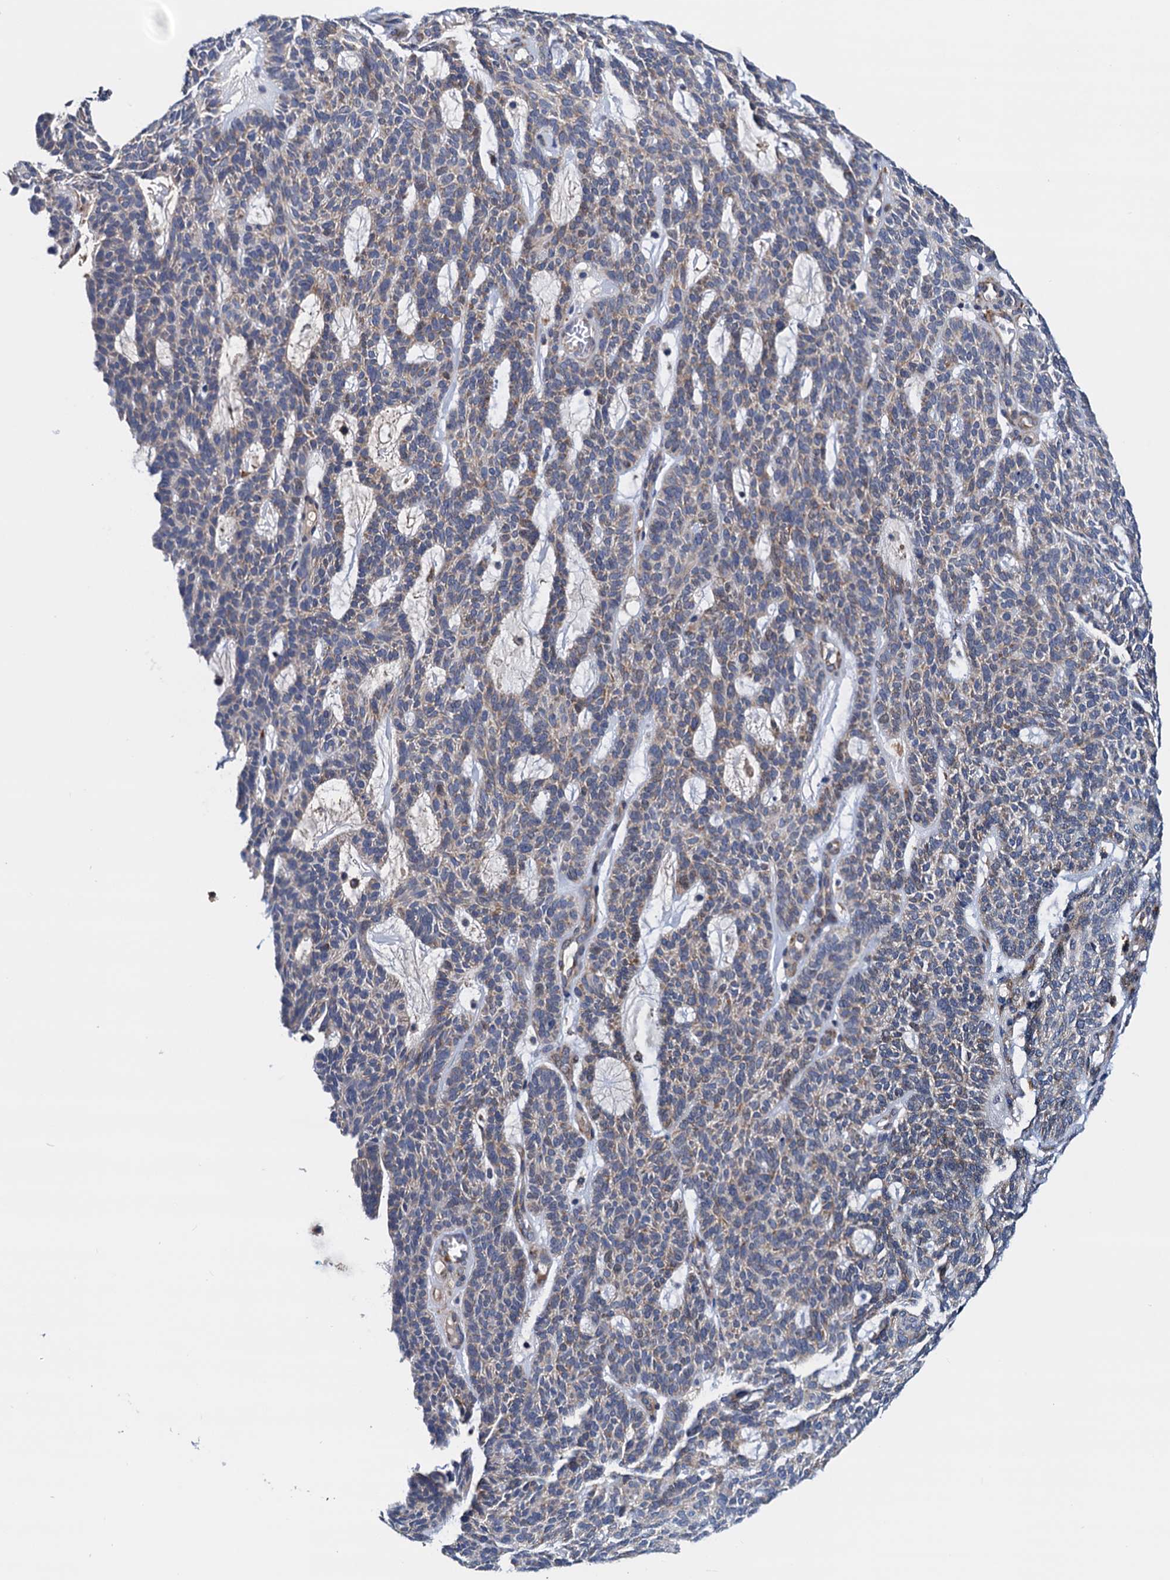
{"staining": {"intensity": "weak", "quantity": "25%-75%", "location": "cytoplasmic/membranous"}, "tissue": "skin cancer", "cell_type": "Tumor cells", "image_type": "cancer", "snomed": [{"axis": "morphology", "description": "Squamous cell carcinoma, NOS"}, {"axis": "topography", "description": "Skin"}], "caption": "Immunohistochemistry (IHC) of skin squamous cell carcinoma shows low levels of weak cytoplasmic/membranous staining in approximately 25%-75% of tumor cells.", "gene": "RASSF9", "patient": {"sex": "female", "age": 90}}